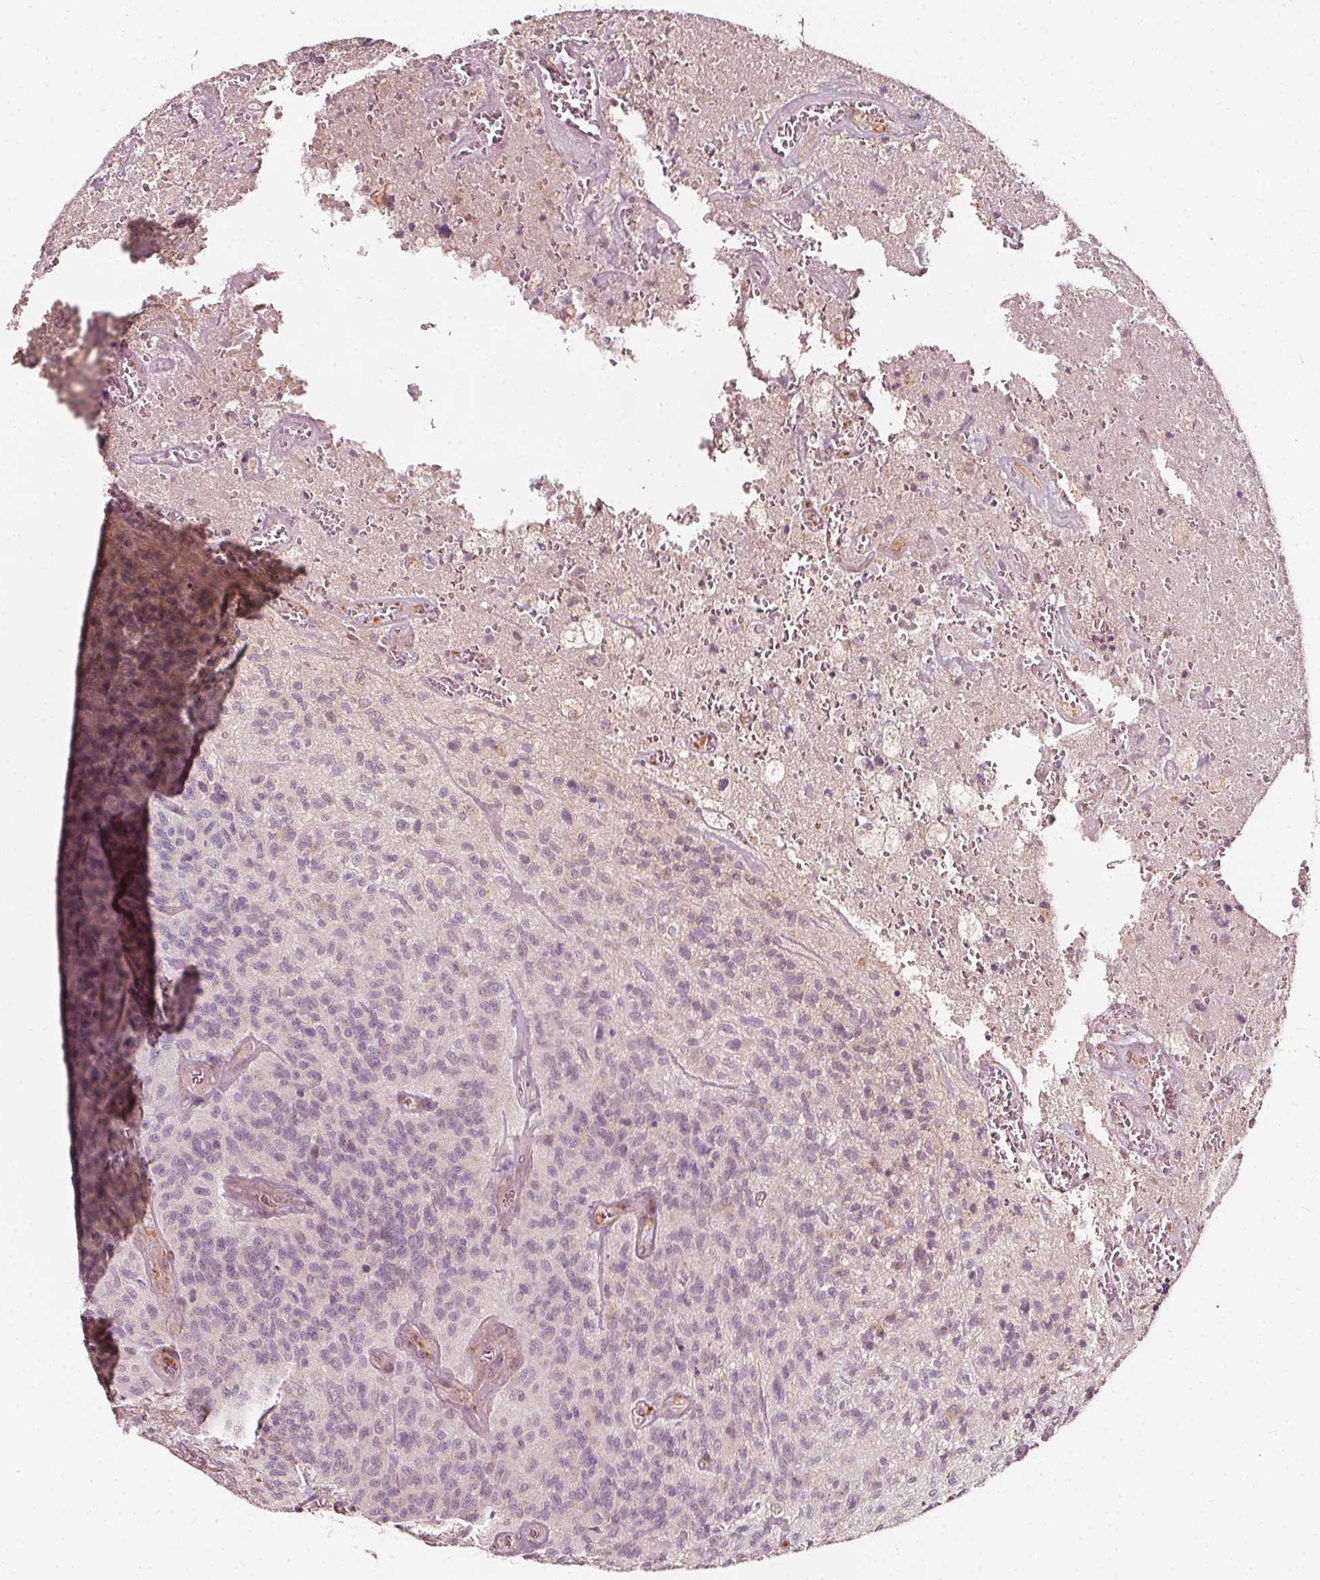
{"staining": {"intensity": "negative", "quantity": "none", "location": "none"}, "tissue": "glioma", "cell_type": "Tumor cells", "image_type": "cancer", "snomed": [{"axis": "morphology", "description": "Glioma, malignant, High grade"}, {"axis": "topography", "description": "Brain"}], "caption": "An image of human high-grade glioma (malignant) is negative for staining in tumor cells.", "gene": "NPC1L1", "patient": {"sex": "male", "age": 76}}